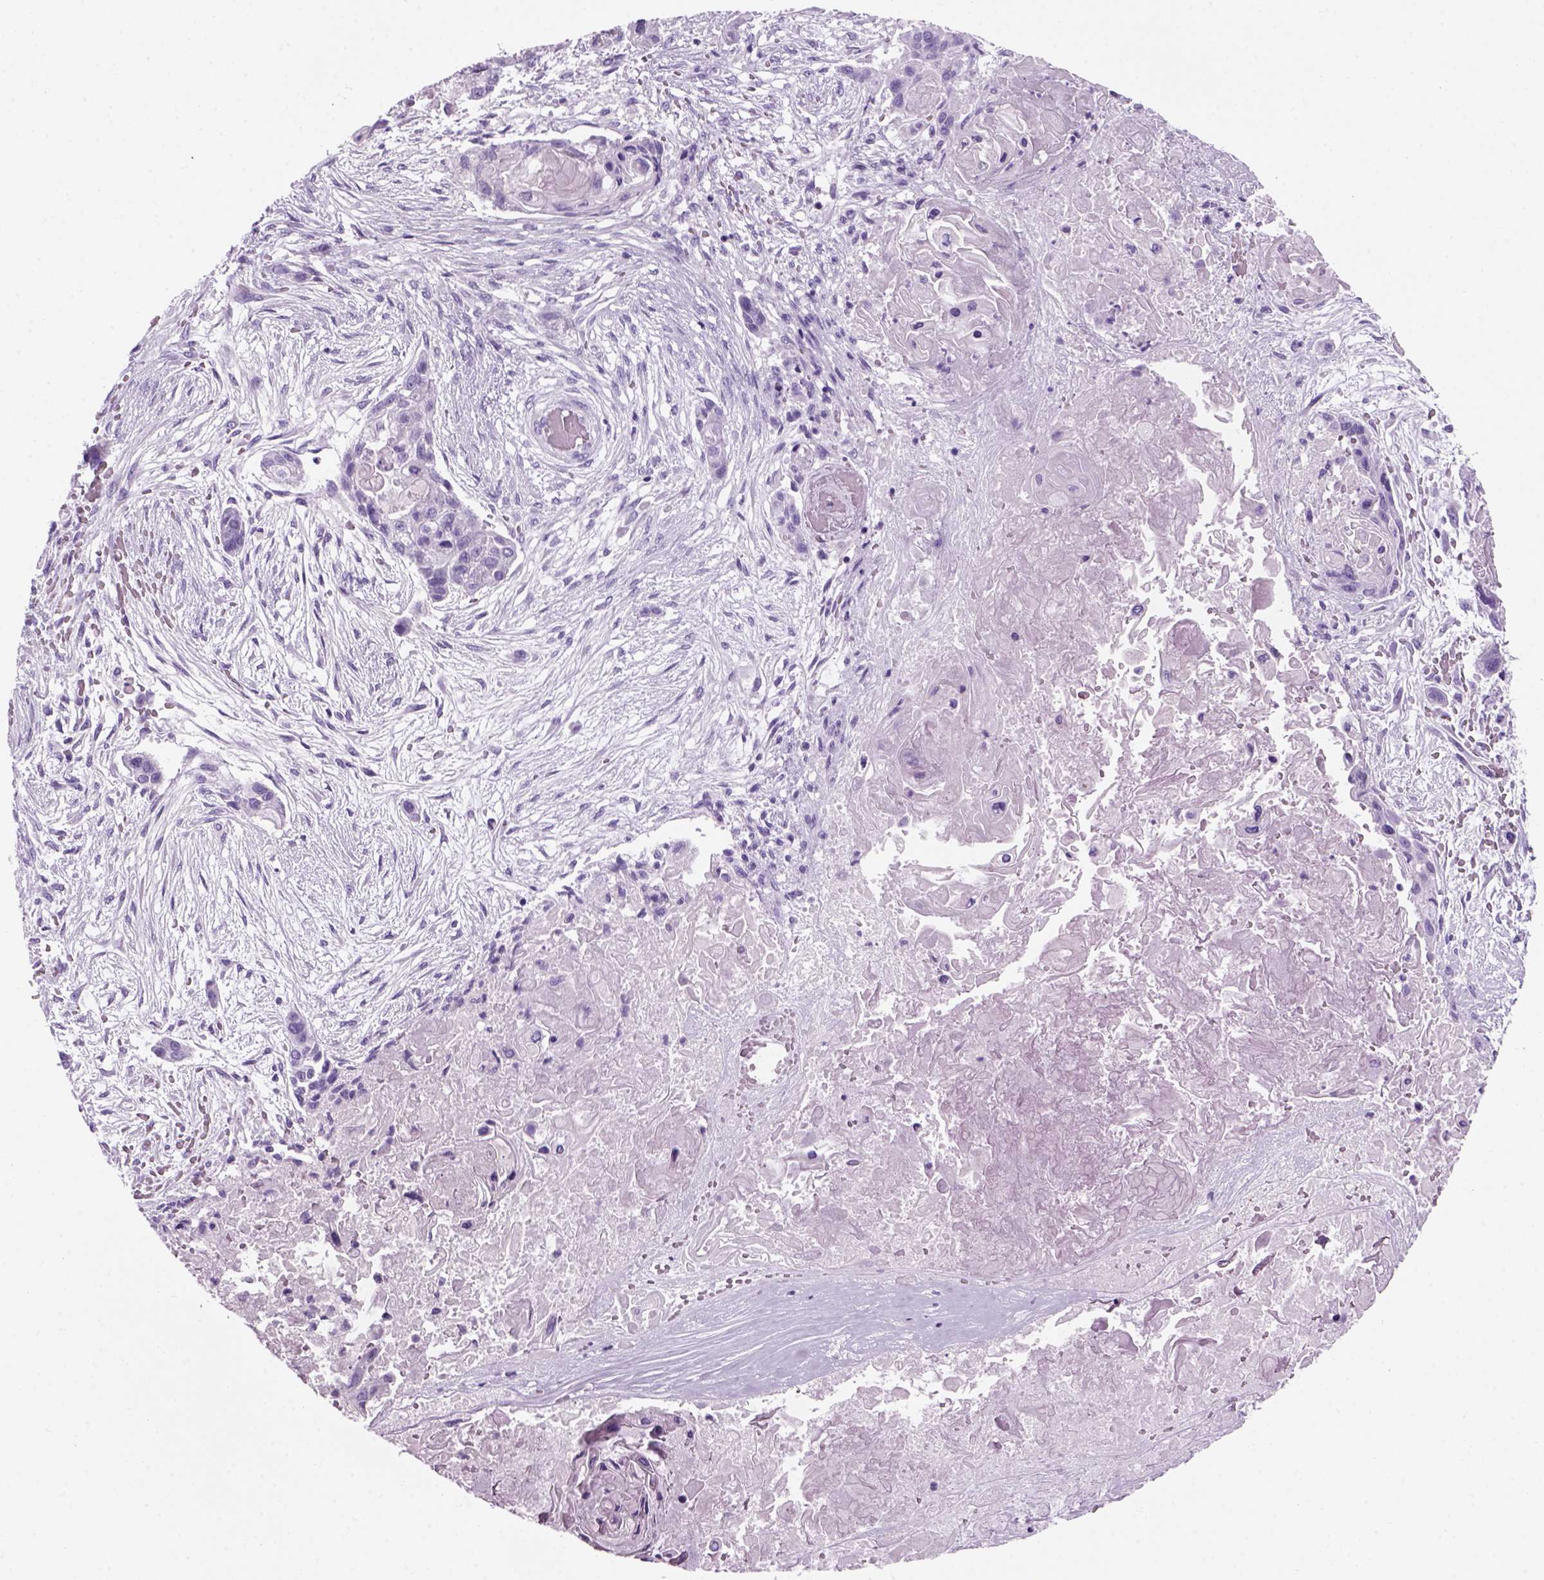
{"staining": {"intensity": "negative", "quantity": "none", "location": "none"}, "tissue": "lung cancer", "cell_type": "Tumor cells", "image_type": "cancer", "snomed": [{"axis": "morphology", "description": "Squamous cell carcinoma, NOS"}, {"axis": "topography", "description": "Lung"}], "caption": "DAB immunohistochemical staining of lung cancer (squamous cell carcinoma) reveals no significant staining in tumor cells. (Brightfield microscopy of DAB (3,3'-diaminobenzidine) immunohistochemistry (IHC) at high magnification).", "gene": "MZB1", "patient": {"sex": "male", "age": 69}}